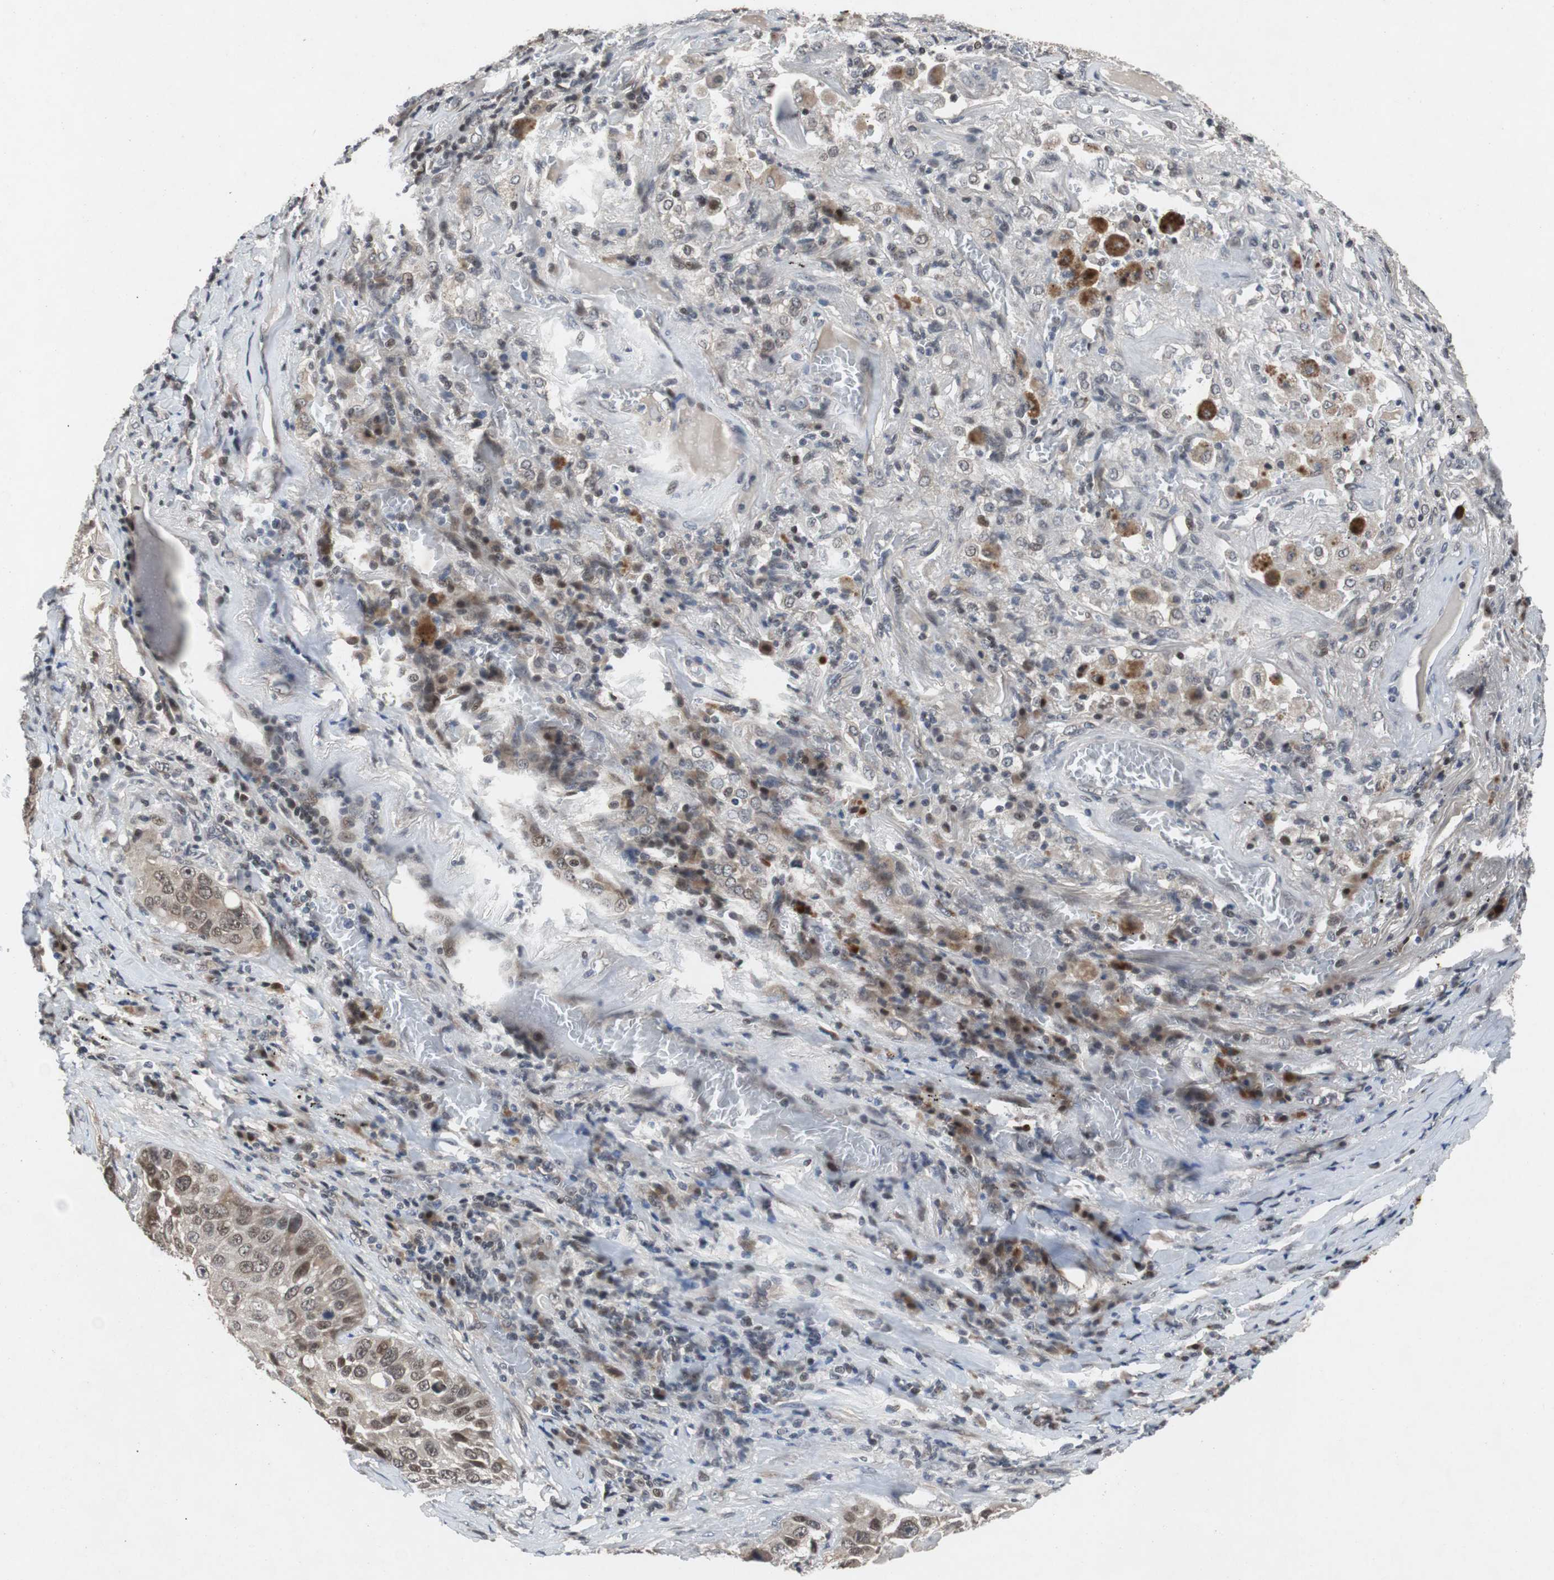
{"staining": {"intensity": "moderate", "quantity": "25%-75%", "location": "cytoplasmic/membranous,nuclear"}, "tissue": "lung cancer", "cell_type": "Tumor cells", "image_type": "cancer", "snomed": [{"axis": "morphology", "description": "Squamous cell carcinoma, NOS"}, {"axis": "topography", "description": "Lung"}], "caption": "DAB (3,3'-diaminobenzidine) immunohistochemical staining of human lung cancer (squamous cell carcinoma) displays moderate cytoplasmic/membranous and nuclear protein positivity in approximately 25%-75% of tumor cells.", "gene": "TP63", "patient": {"sex": "male", "age": 57}}